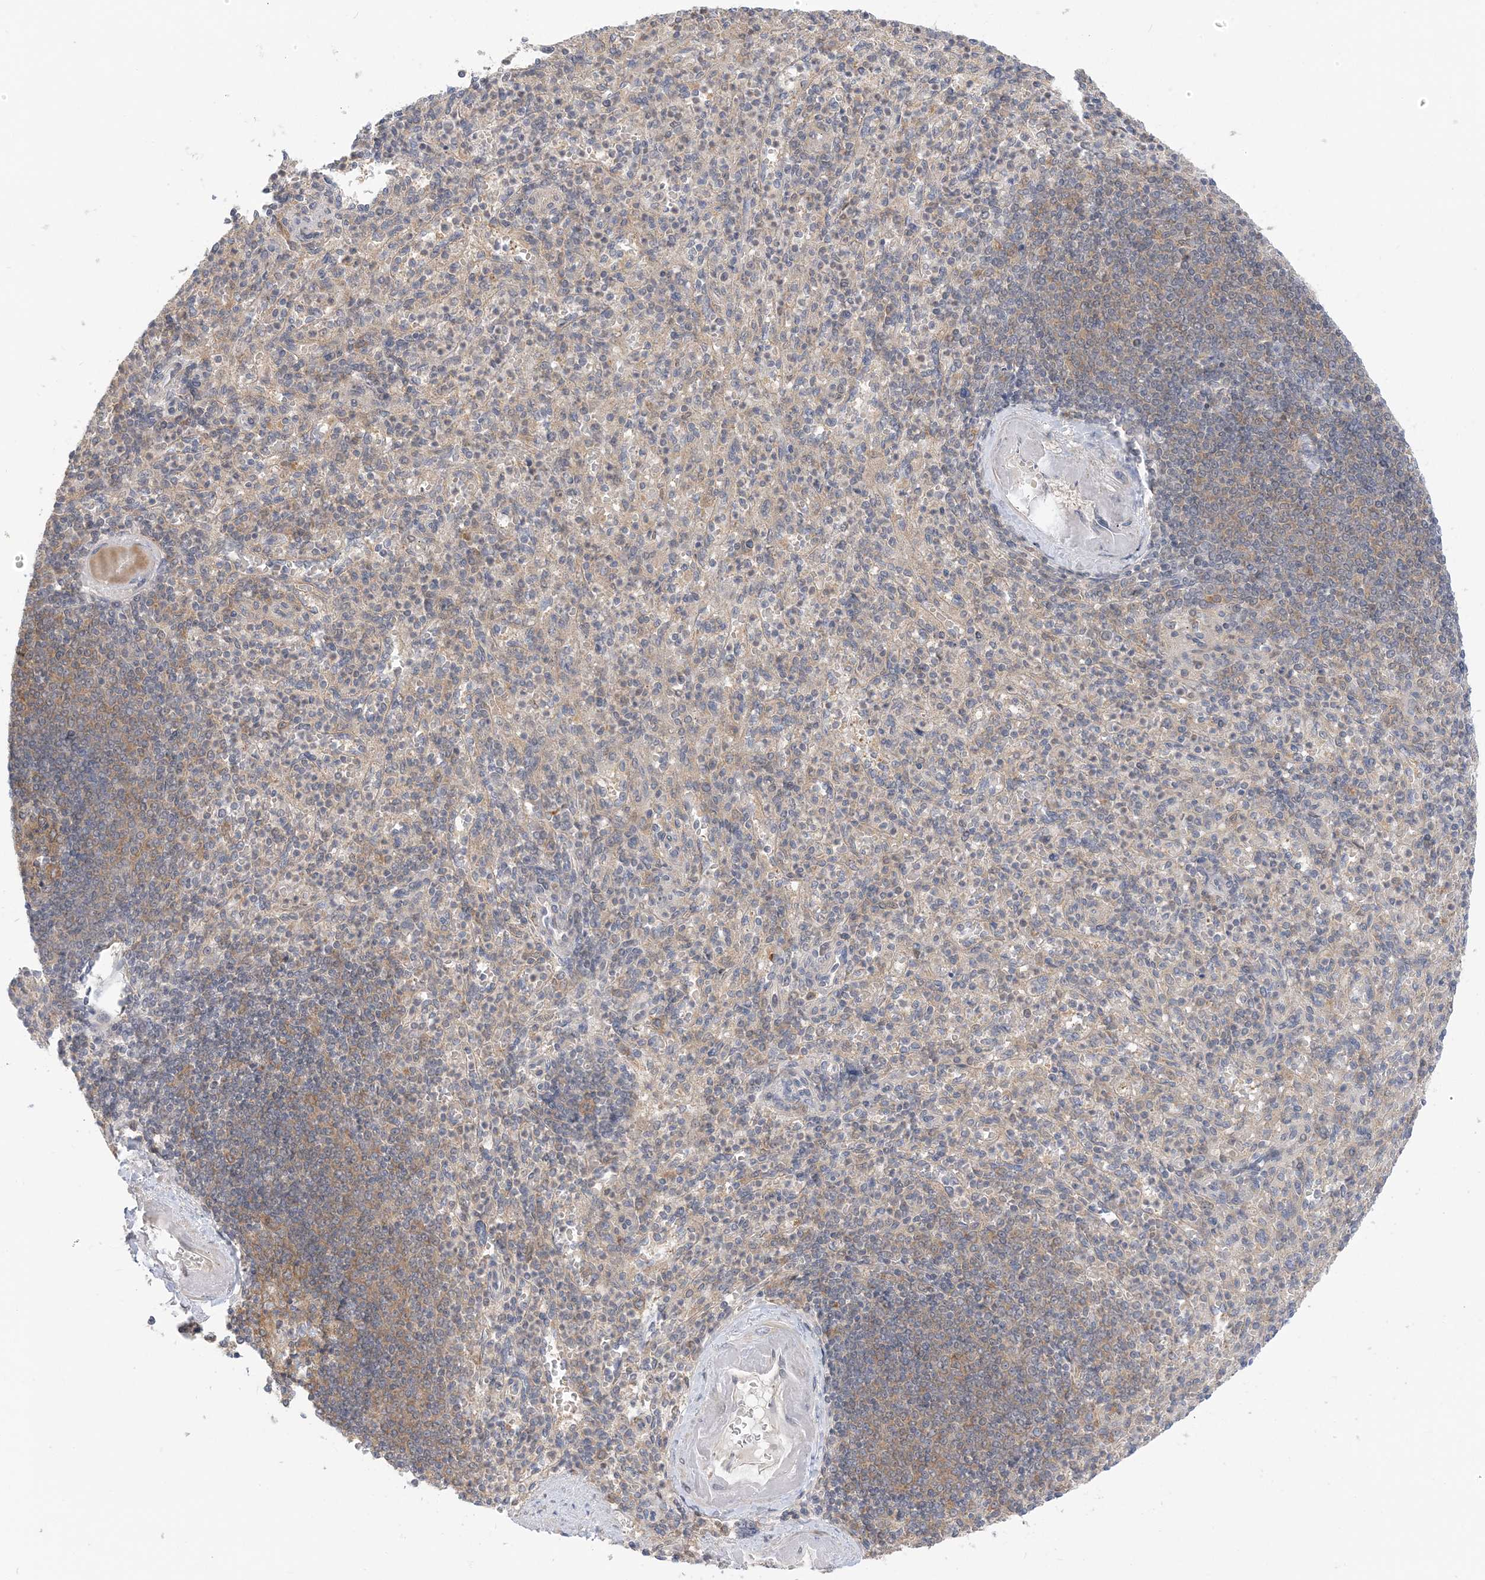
{"staining": {"intensity": "negative", "quantity": "none", "location": "none"}, "tissue": "spleen", "cell_type": "Cells in red pulp", "image_type": "normal", "snomed": [{"axis": "morphology", "description": "Normal tissue, NOS"}, {"axis": "topography", "description": "Spleen"}], "caption": "Human spleen stained for a protein using immunohistochemistry exhibits no positivity in cells in red pulp.", "gene": "WDR26", "patient": {"sex": "female", "age": 74}}